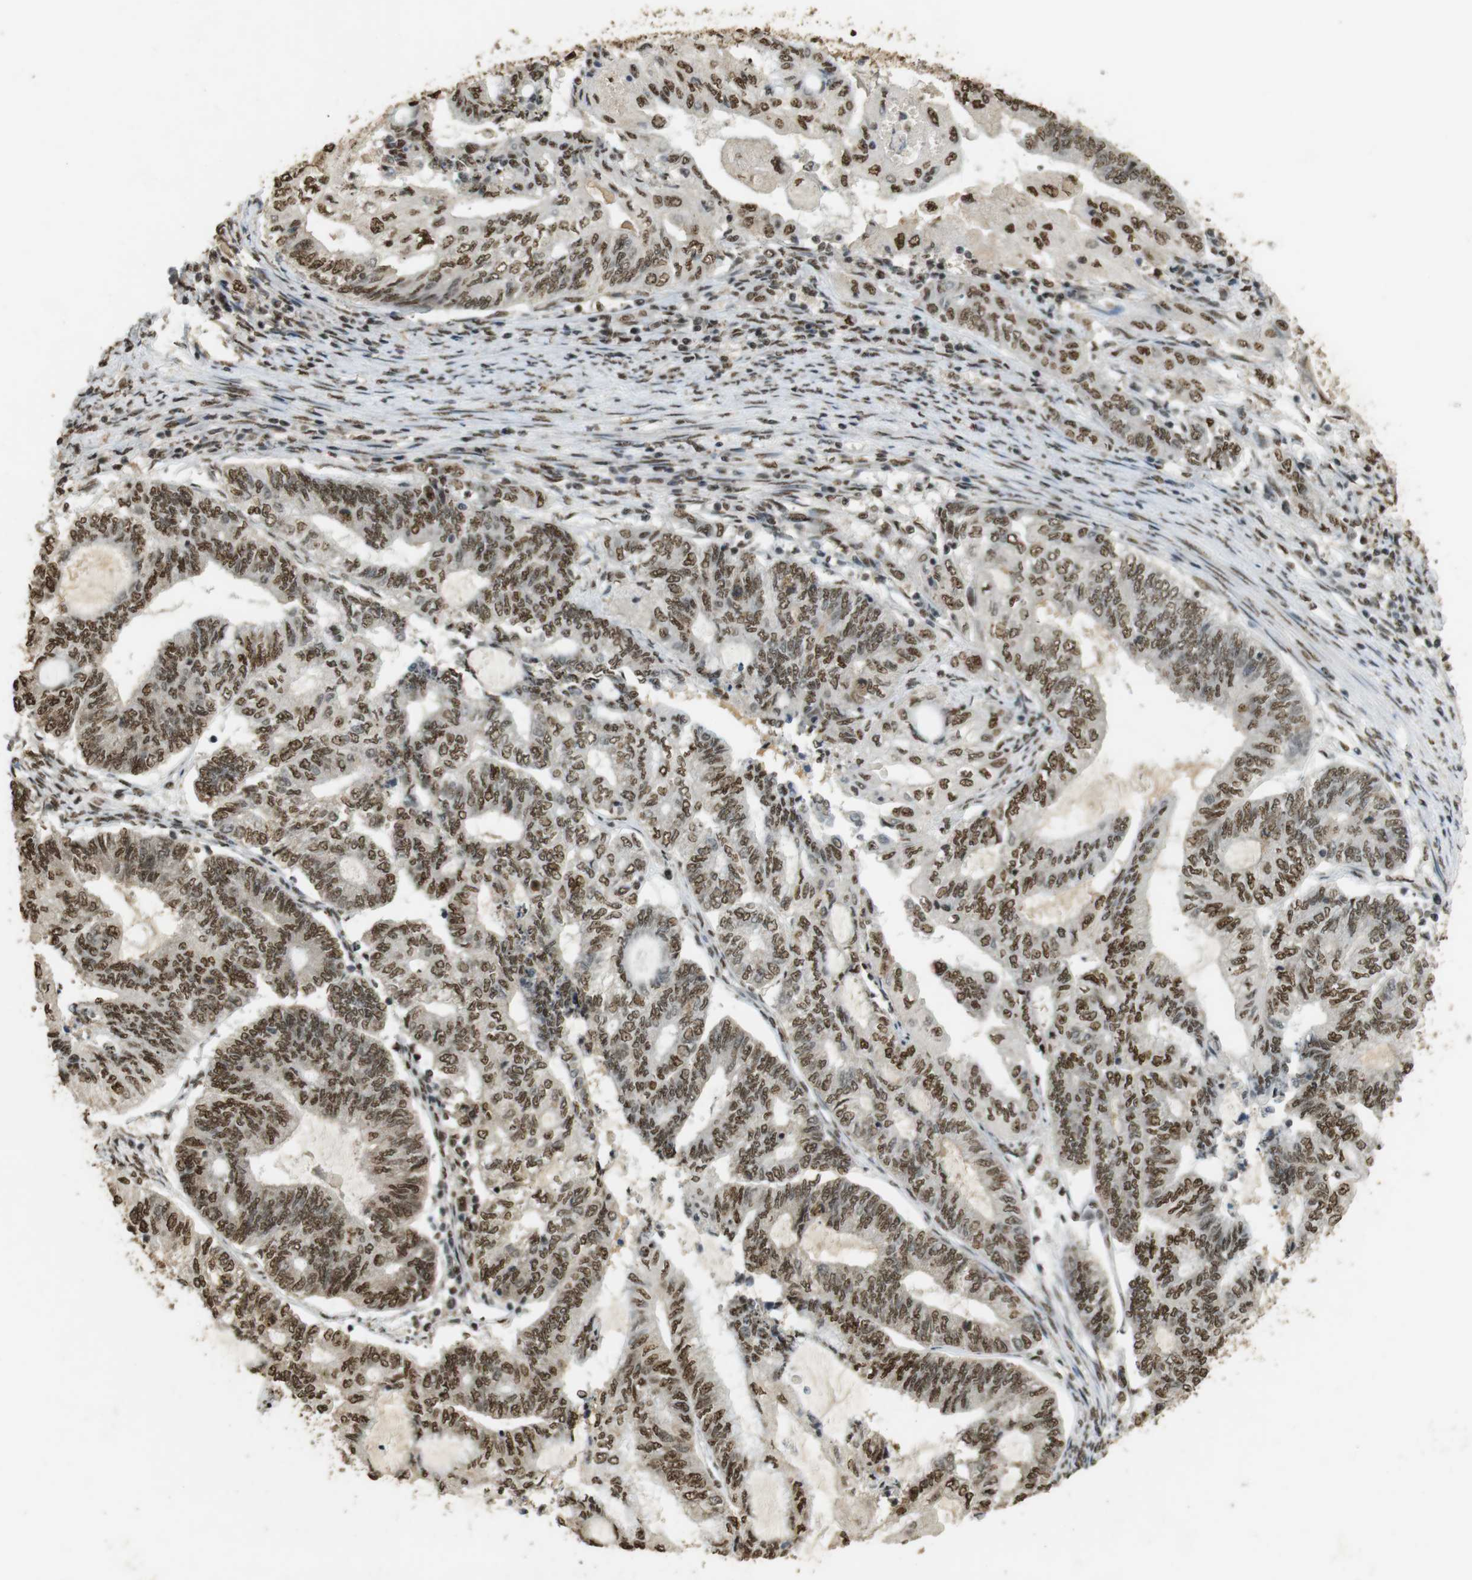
{"staining": {"intensity": "moderate", "quantity": ">75%", "location": "cytoplasmic/membranous,nuclear"}, "tissue": "endometrial cancer", "cell_type": "Tumor cells", "image_type": "cancer", "snomed": [{"axis": "morphology", "description": "Adenocarcinoma, NOS"}, {"axis": "topography", "description": "Uterus"}, {"axis": "topography", "description": "Endometrium"}], "caption": "Human endometrial cancer stained with a brown dye shows moderate cytoplasmic/membranous and nuclear positive positivity in about >75% of tumor cells.", "gene": "GATA4", "patient": {"sex": "female", "age": 70}}